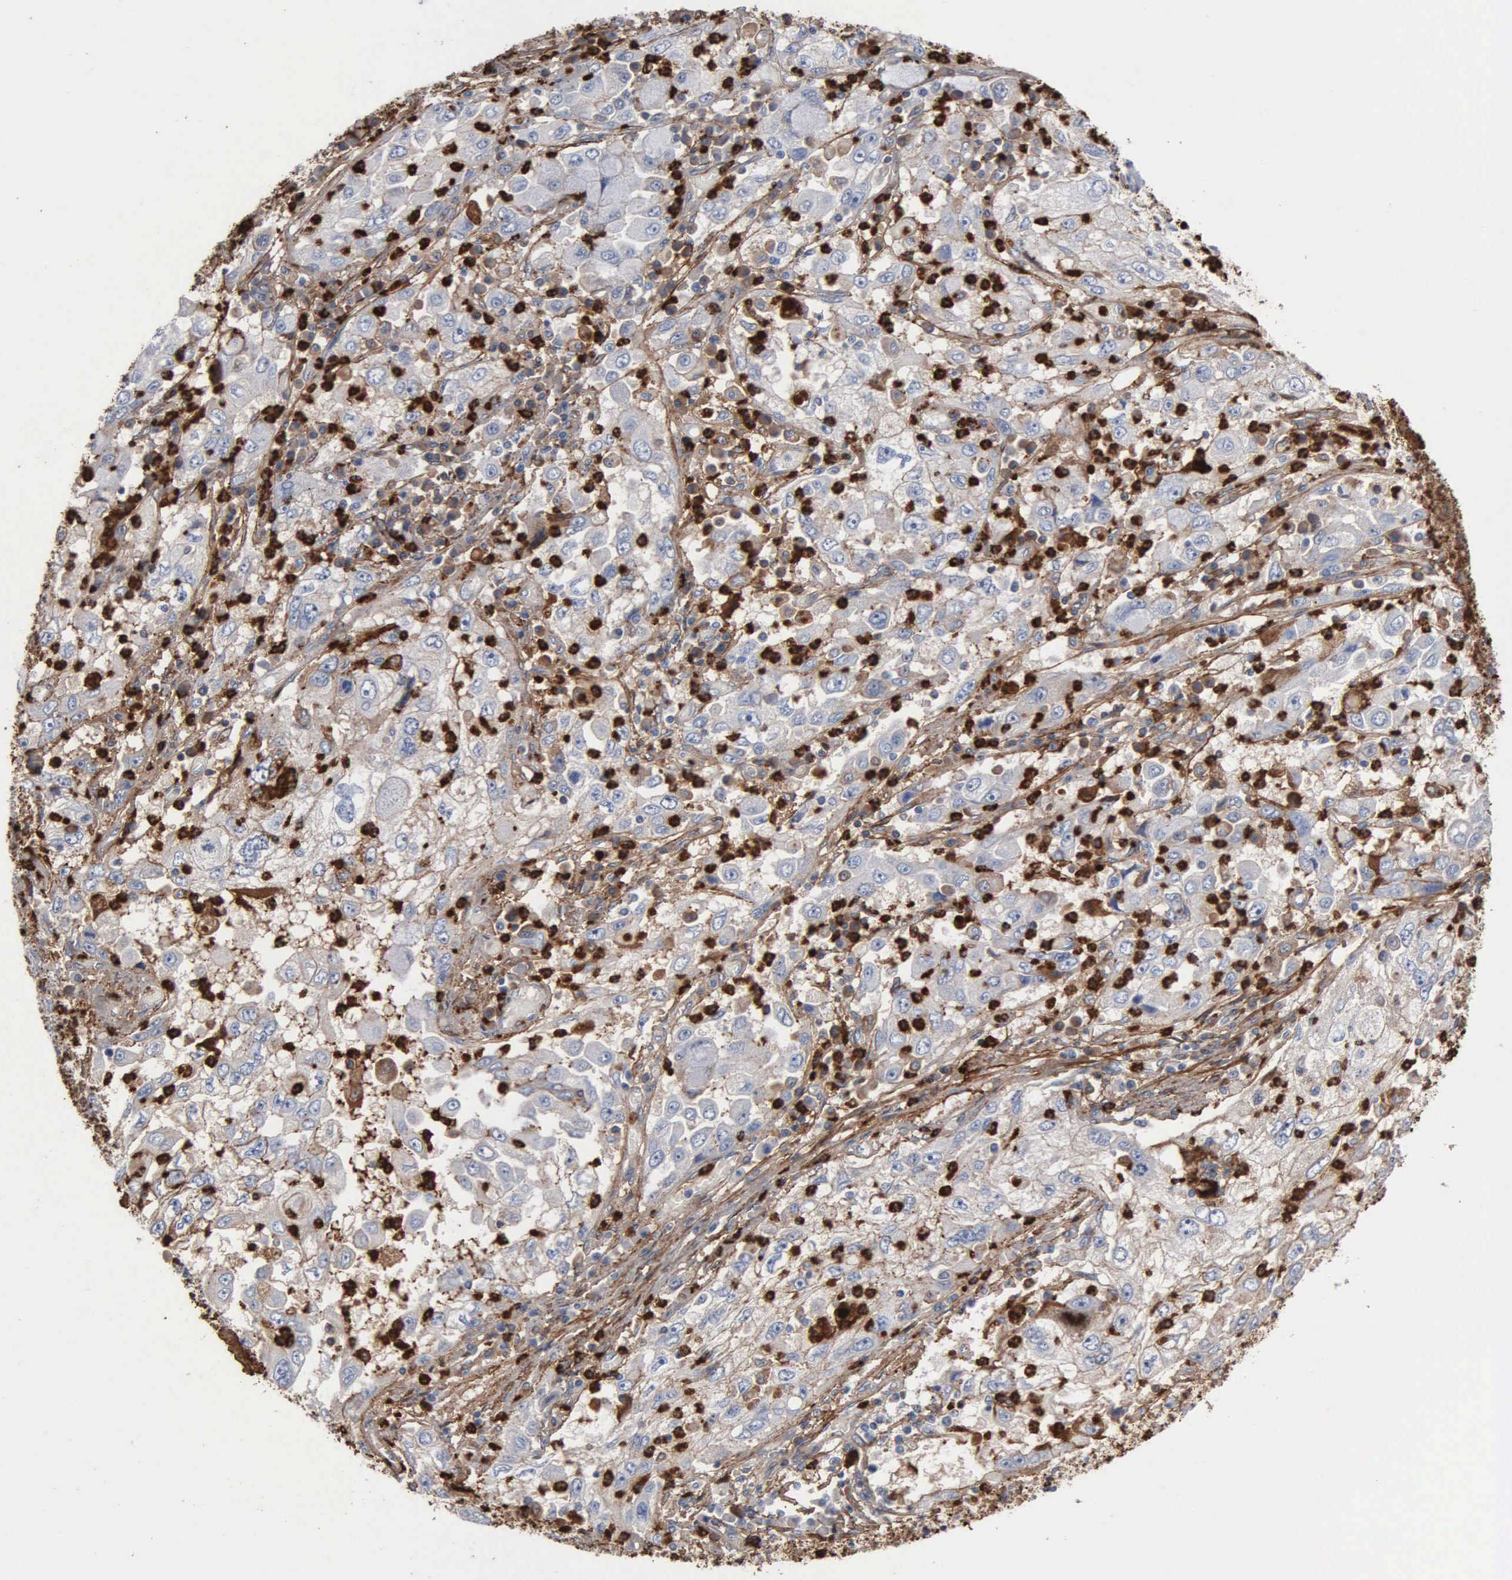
{"staining": {"intensity": "weak", "quantity": "25%-75%", "location": "cytoplasmic/membranous"}, "tissue": "cervical cancer", "cell_type": "Tumor cells", "image_type": "cancer", "snomed": [{"axis": "morphology", "description": "Squamous cell carcinoma, NOS"}, {"axis": "topography", "description": "Cervix"}], "caption": "Cervical squamous cell carcinoma stained with a brown dye demonstrates weak cytoplasmic/membranous positive staining in about 25%-75% of tumor cells.", "gene": "FN1", "patient": {"sex": "female", "age": 36}}